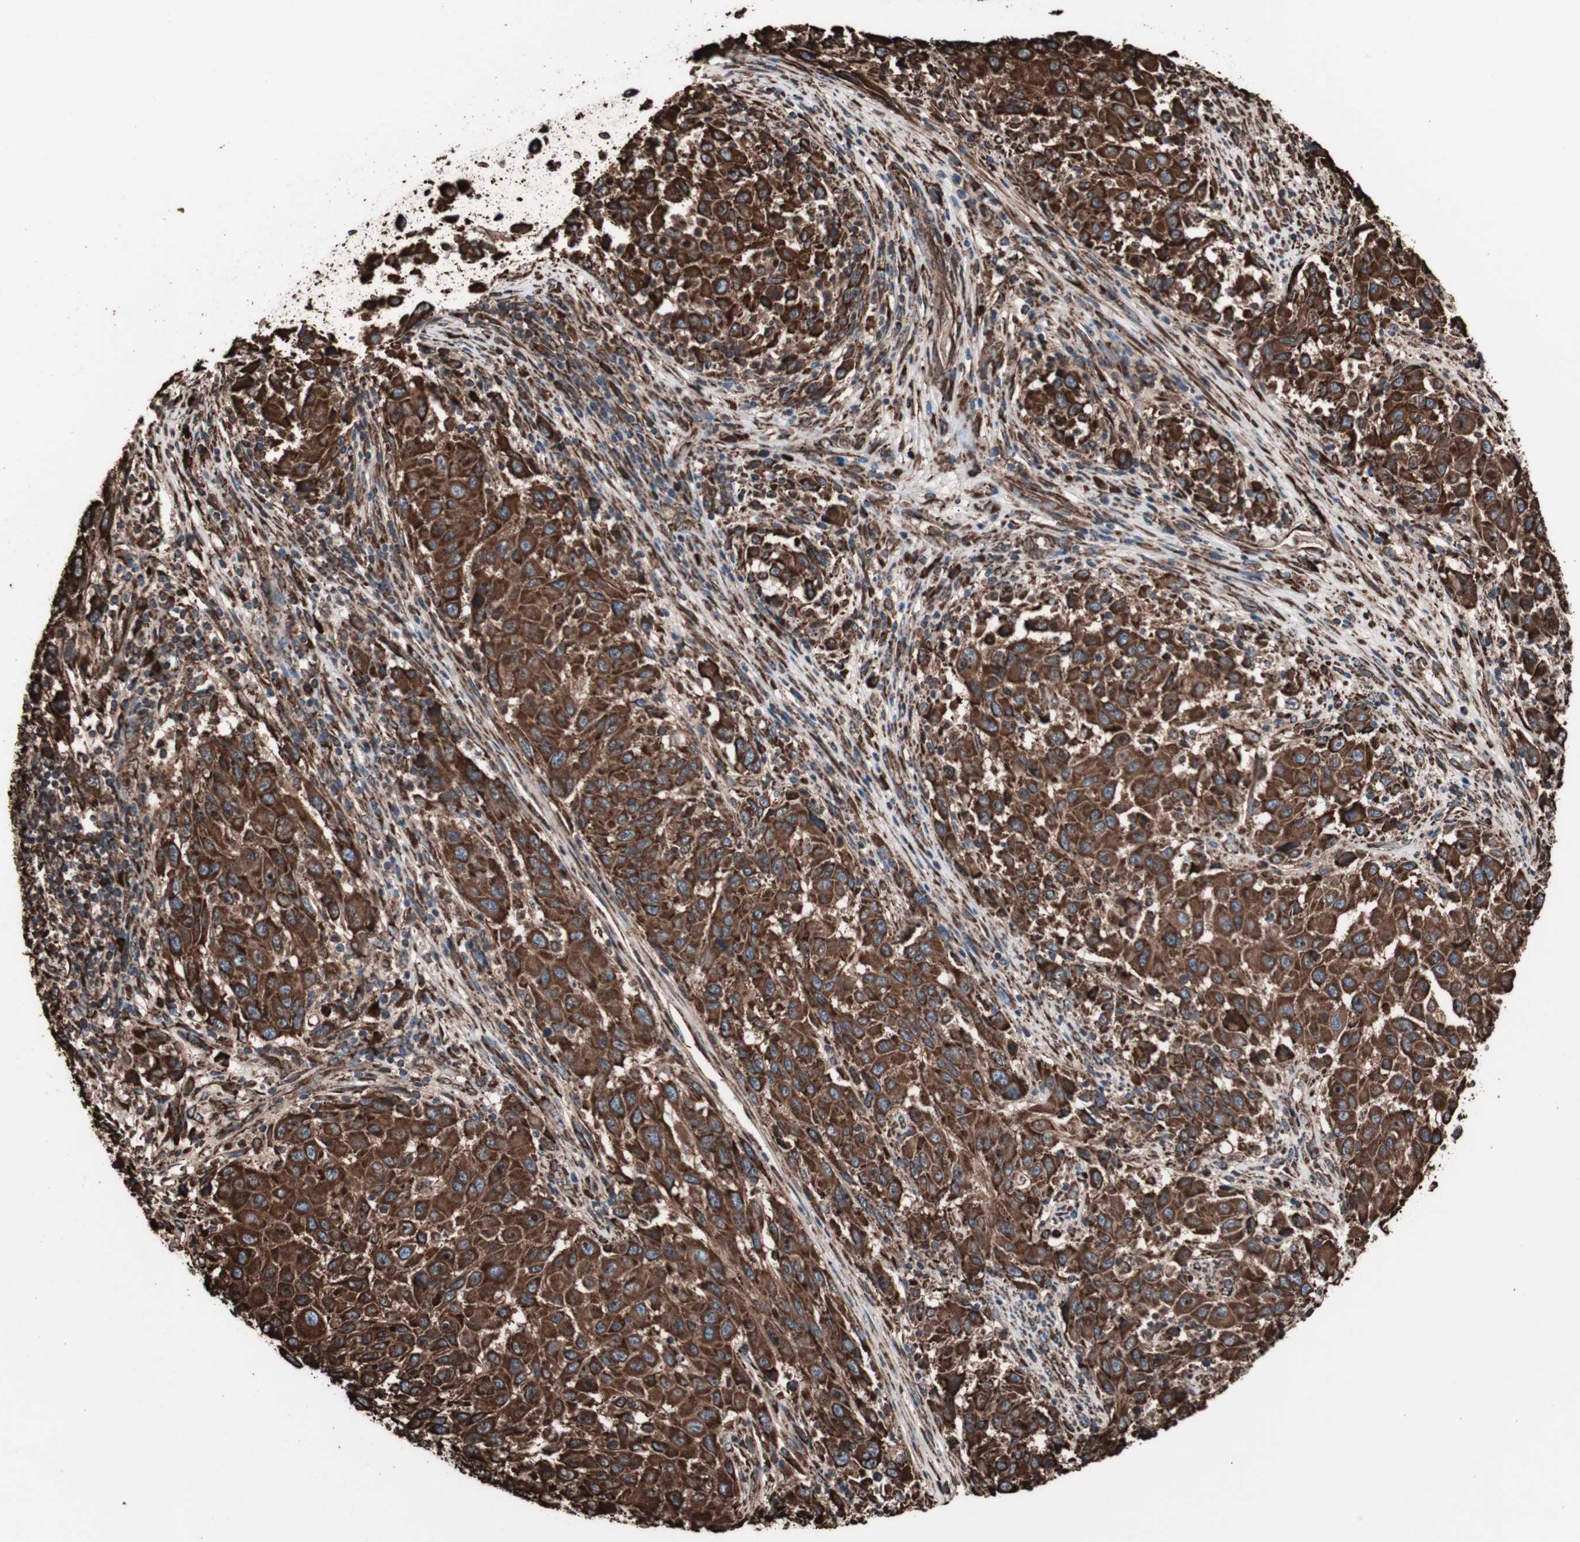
{"staining": {"intensity": "strong", "quantity": ">75%", "location": "cytoplasmic/membranous"}, "tissue": "melanoma", "cell_type": "Tumor cells", "image_type": "cancer", "snomed": [{"axis": "morphology", "description": "Malignant melanoma, Metastatic site"}, {"axis": "topography", "description": "Lymph node"}], "caption": "Protein positivity by immunohistochemistry (IHC) shows strong cytoplasmic/membranous staining in approximately >75% of tumor cells in malignant melanoma (metastatic site). The staining was performed using DAB (3,3'-diaminobenzidine) to visualize the protein expression in brown, while the nuclei were stained in blue with hematoxylin (Magnification: 20x).", "gene": "HSP90B1", "patient": {"sex": "male", "age": 61}}